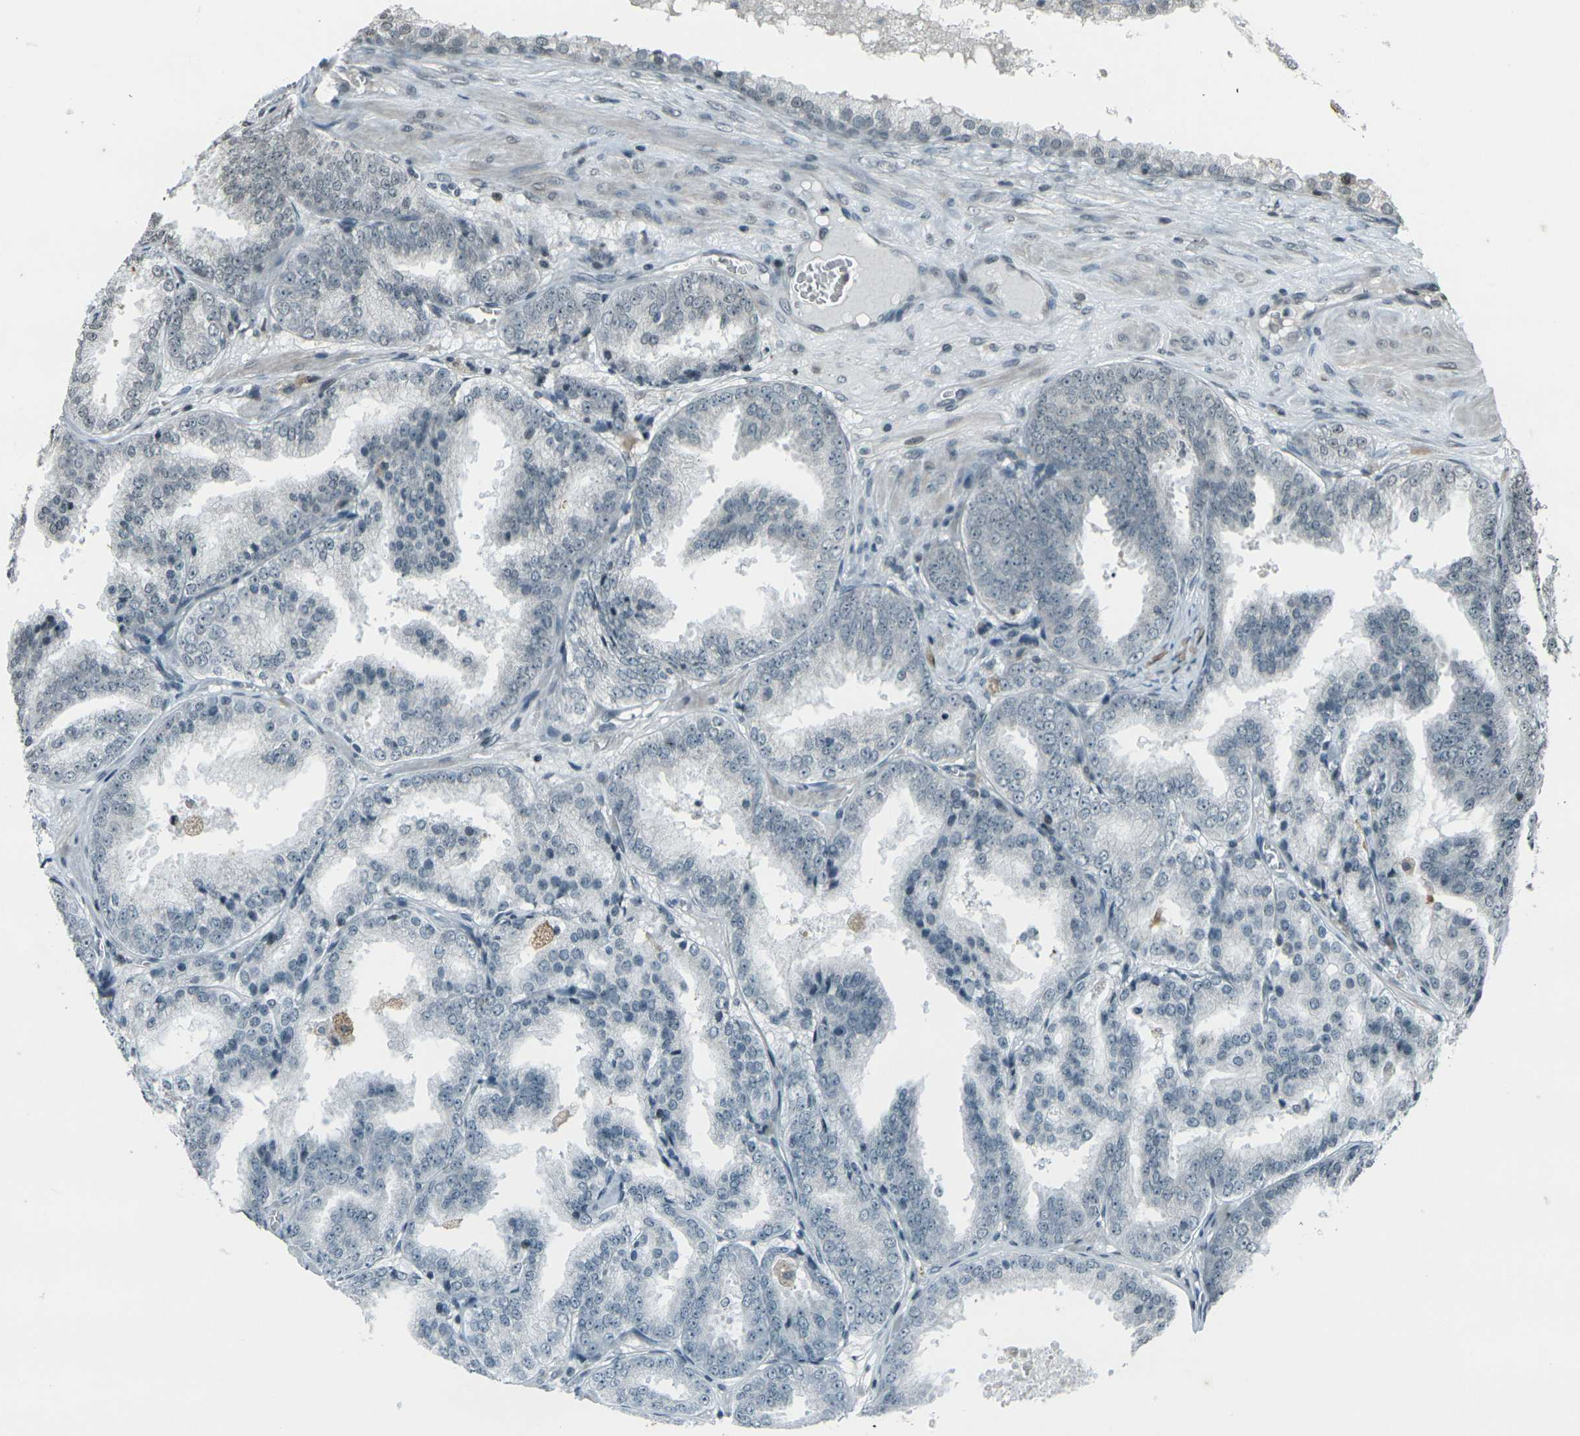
{"staining": {"intensity": "negative", "quantity": "none", "location": "none"}, "tissue": "prostate cancer", "cell_type": "Tumor cells", "image_type": "cancer", "snomed": [{"axis": "morphology", "description": "Adenocarcinoma, High grade"}, {"axis": "topography", "description": "Prostate"}], "caption": "Immunohistochemical staining of human adenocarcinoma (high-grade) (prostate) shows no significant staining in tumor cells. (Stains: DAB (3,3'-diaminobenzidine) immunohistochemistry with hematoxylin counter stain, Microscopy: brightfield microscopy at high magnification).", "gene": "PRPF8", "patient": {"sex": "male", "age": 61}}